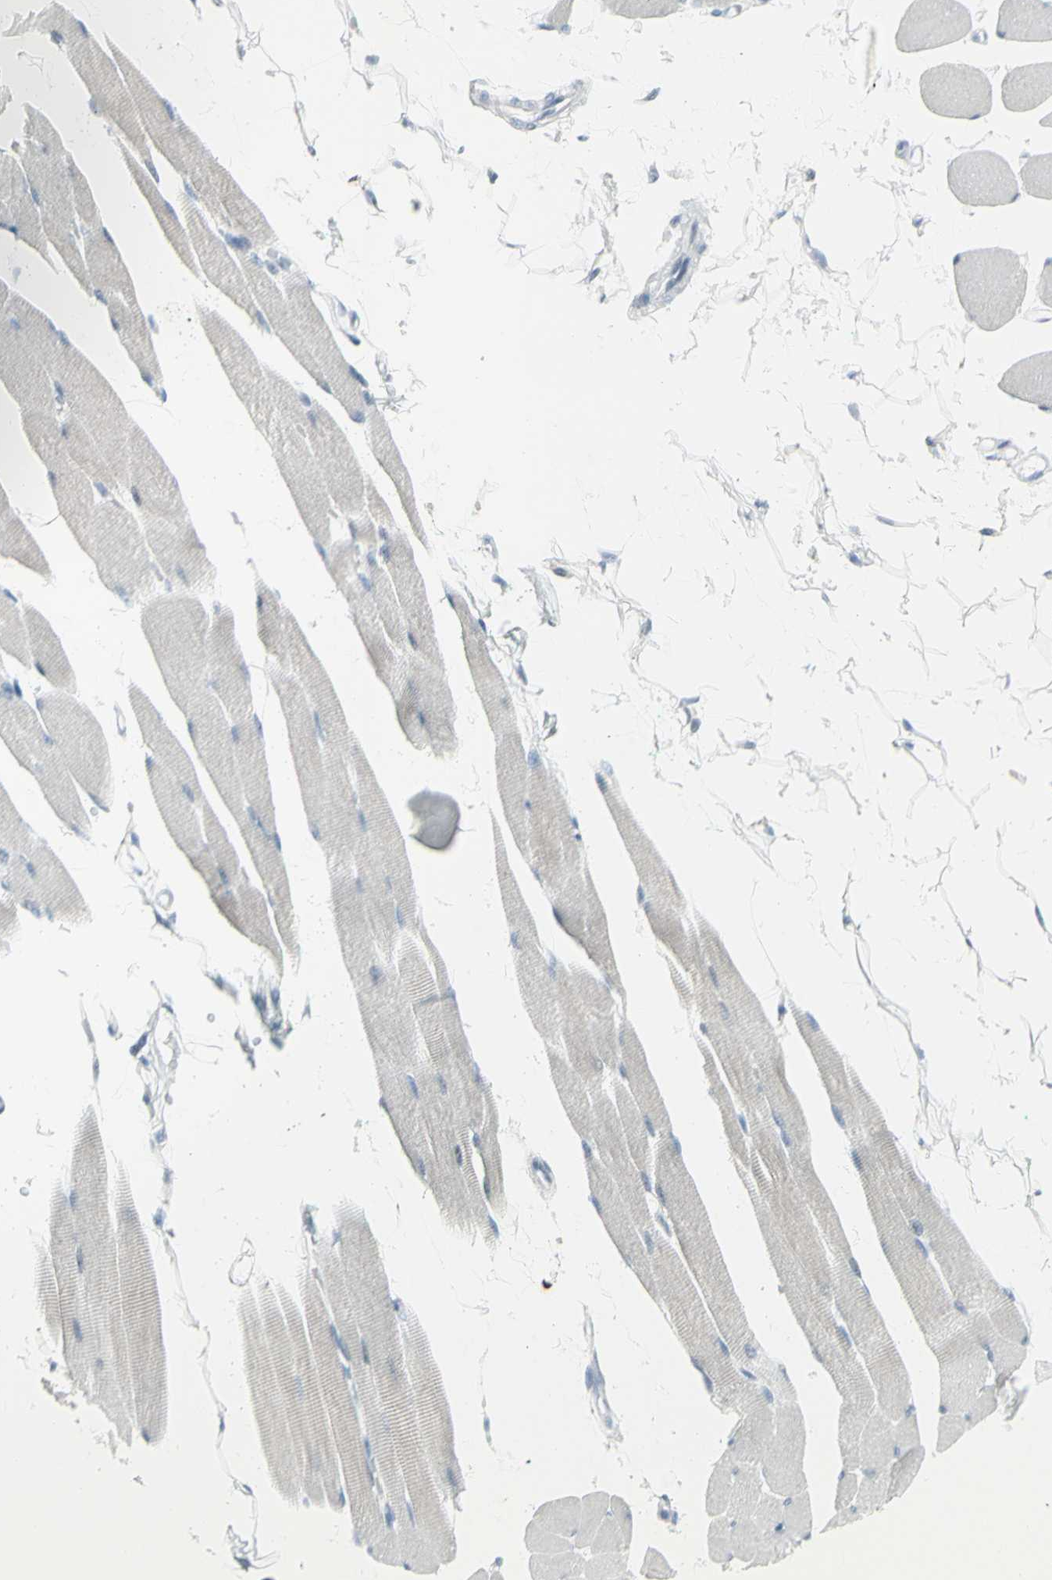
{"staining": {"intensity": "negative", "quantity": "none", "location": "none"}, "tissue": "skeletal muscle", "cell_type": "Myocytes", "image_type": "normal", "snomed": [{"axis": "morphology", "description": "Normal tissue, NOS"}, {"axis": "topography", "description": "Skeletal muscle"}, {"axis": "topography", "description": "Oral tissue"}, {"axis": "topography", "description": "Peripheral nerve tissue"}], "caption": "Immunohistochemistry (IHC) image of benign skeletal muscle: skeletal muscle stained with DAB (3,3'-diaminobenzidine) exhibits no significant protein positivity in myocytes.", "gene": "NRG1", "patient": {"sex": "female", "age": 84}}